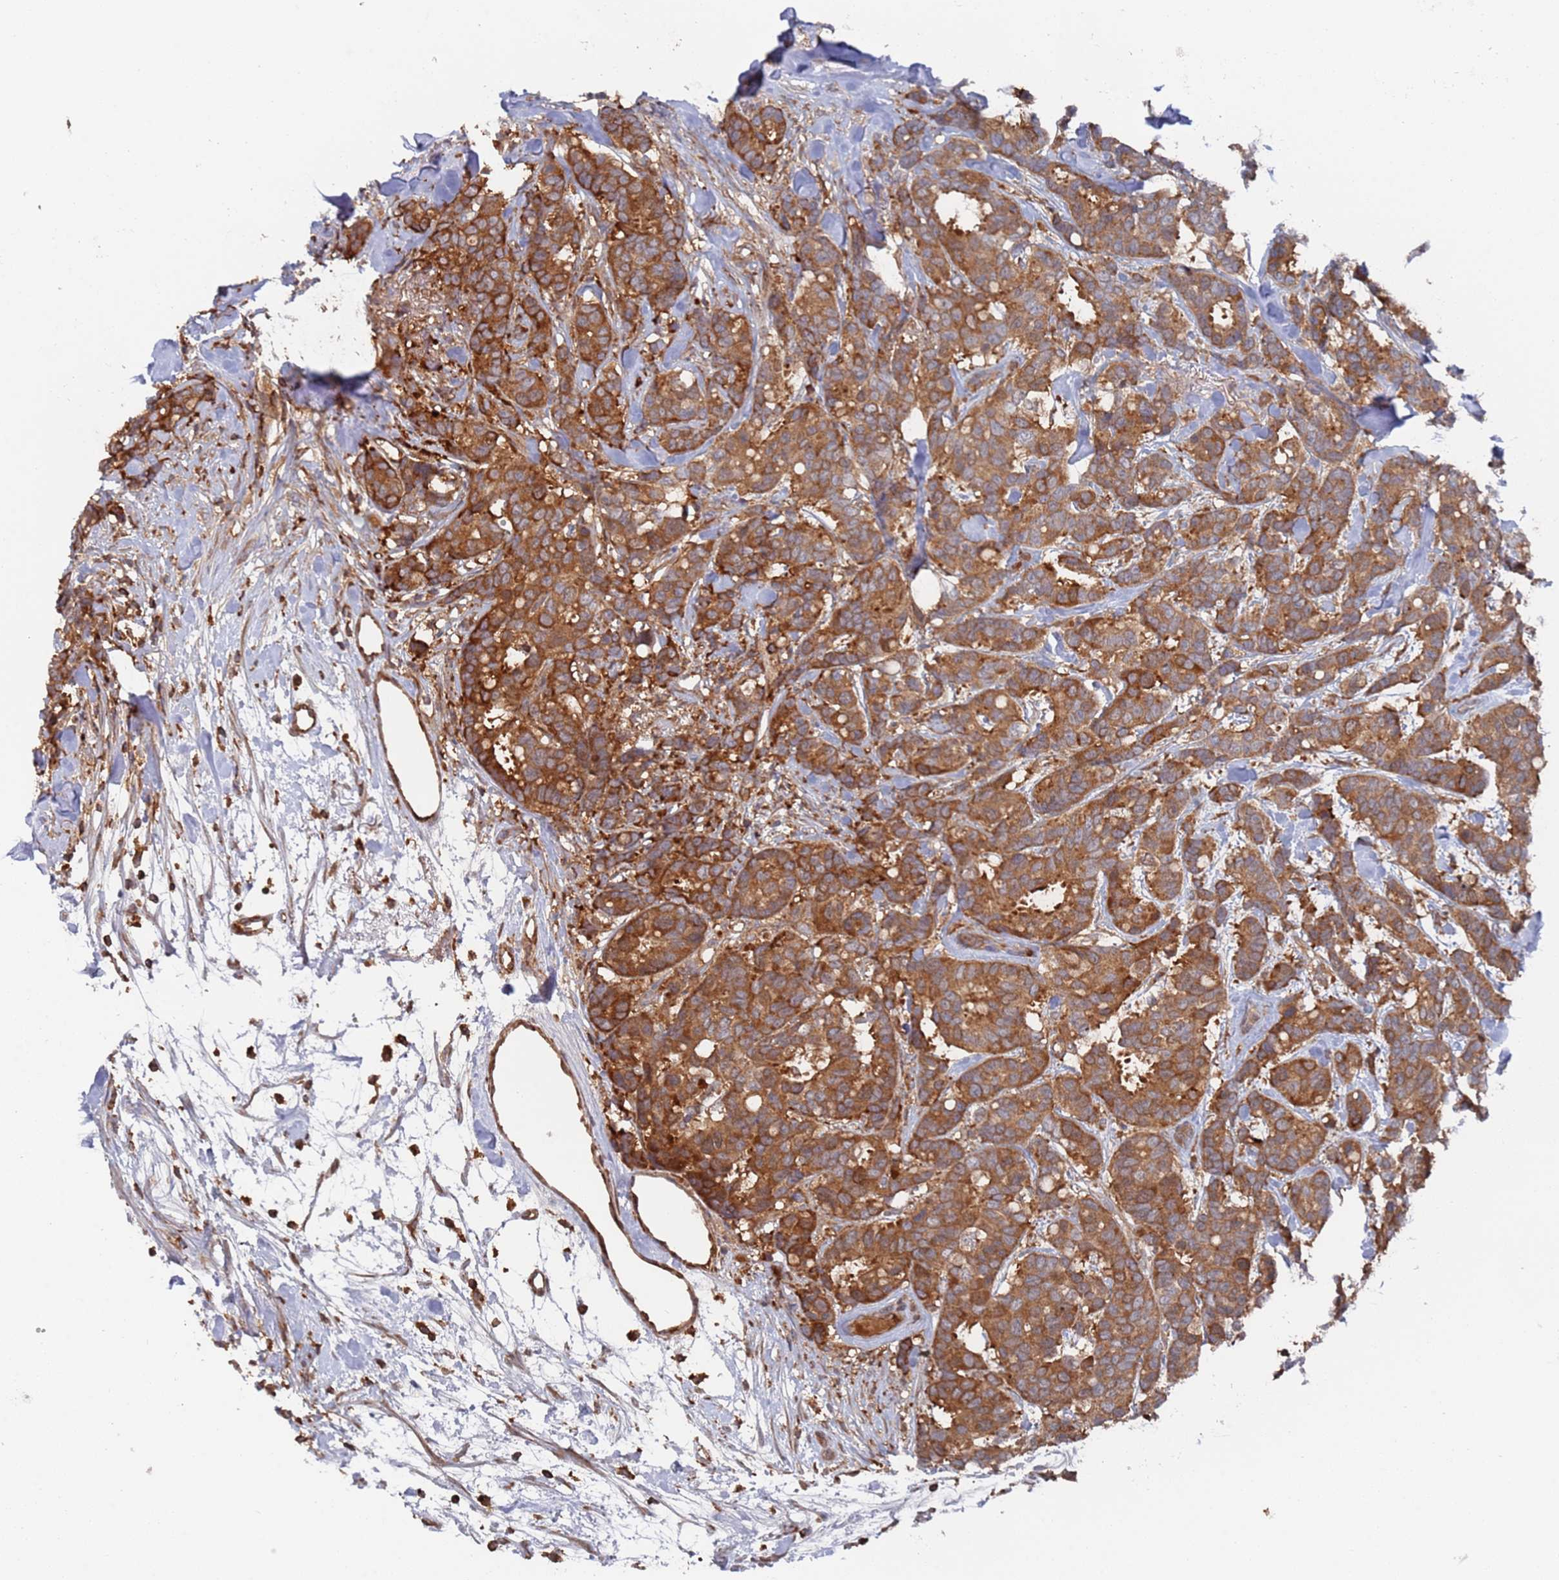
{"staining": {"intensity": "moderate", "quantity": ">75%", "location": "cytoplasmic/membranous"}, "tissue": "breast cancer", "cell_type": "Tumor cells", "image_type": "cancer", "snomed": [{"axis": "morphology", "description": "Duct carcinoma"}, {"axis": "topography", "description": "Breast"}], "caption": "A brown stain labels moderate cytoplasmic/membranous staining of a protein in infiltrating ductal carcinoma (breast) tumor cells. Ihc stains the protein of interest in brown and the nuclei are stained blue.", "gene": "DDX60", "patient": {"sex": "female", "age": 87}}